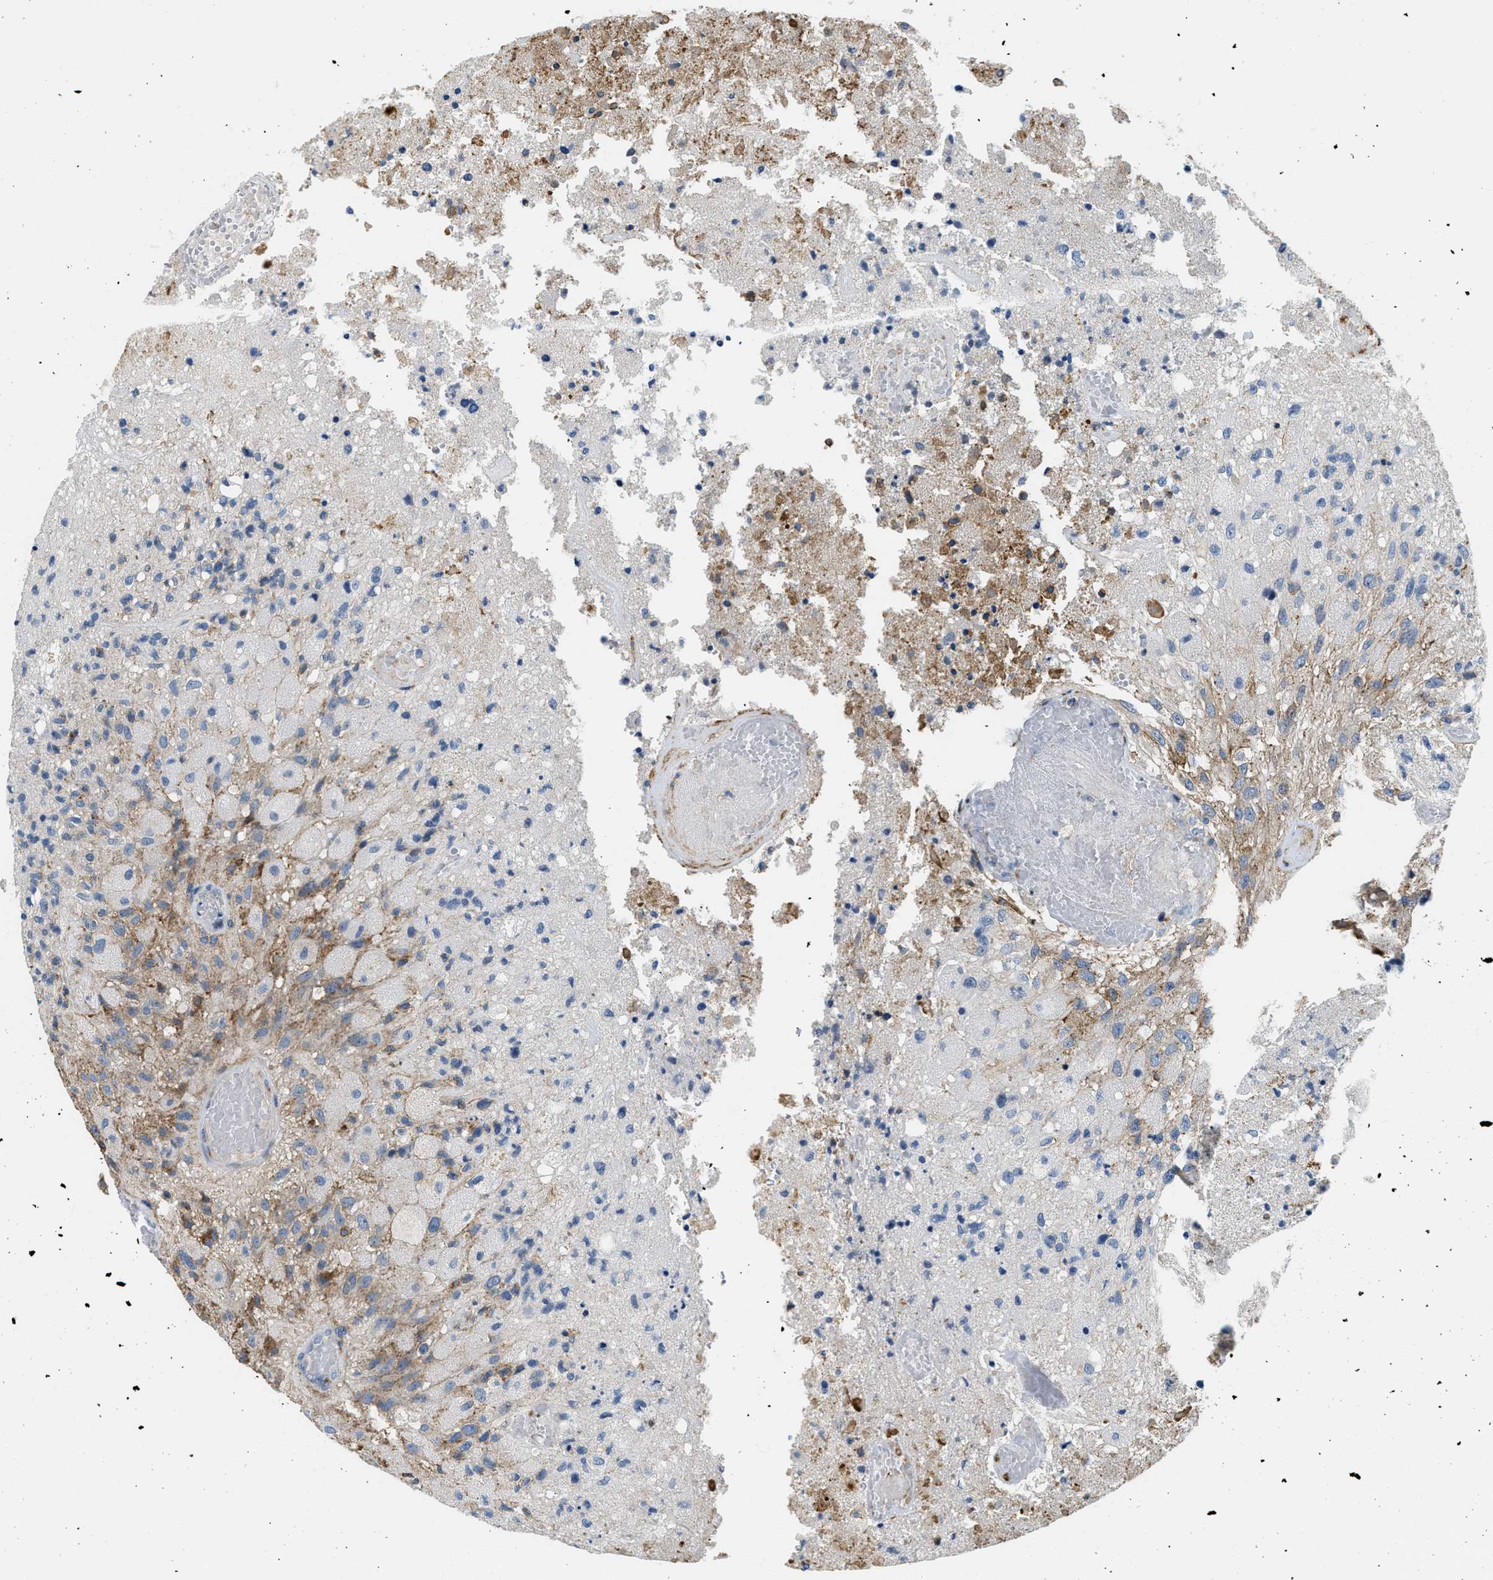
{"staining": {"intensity": "negative", "quantity": "none", "location": "none"}, "tissue": "glioma", "cell_type": "Tumor cells", "image_type": "cancer", "snomed": [{"axis": "morphology", "description": "Normal tissue, NOS"}, {"axis": "morphology", "description": "Glioma, malignant, High grade"}, {"axis": "topography", "description": "Cerebral cortex"}], "caption": "High power microscopy histopathology image of an immunohistochemistry (IHC) histopathology image of glioma, revealing no significant positivity in tumor cells.", "gene": "LRP1", "patient": {"sex": "male", "age": 77}}